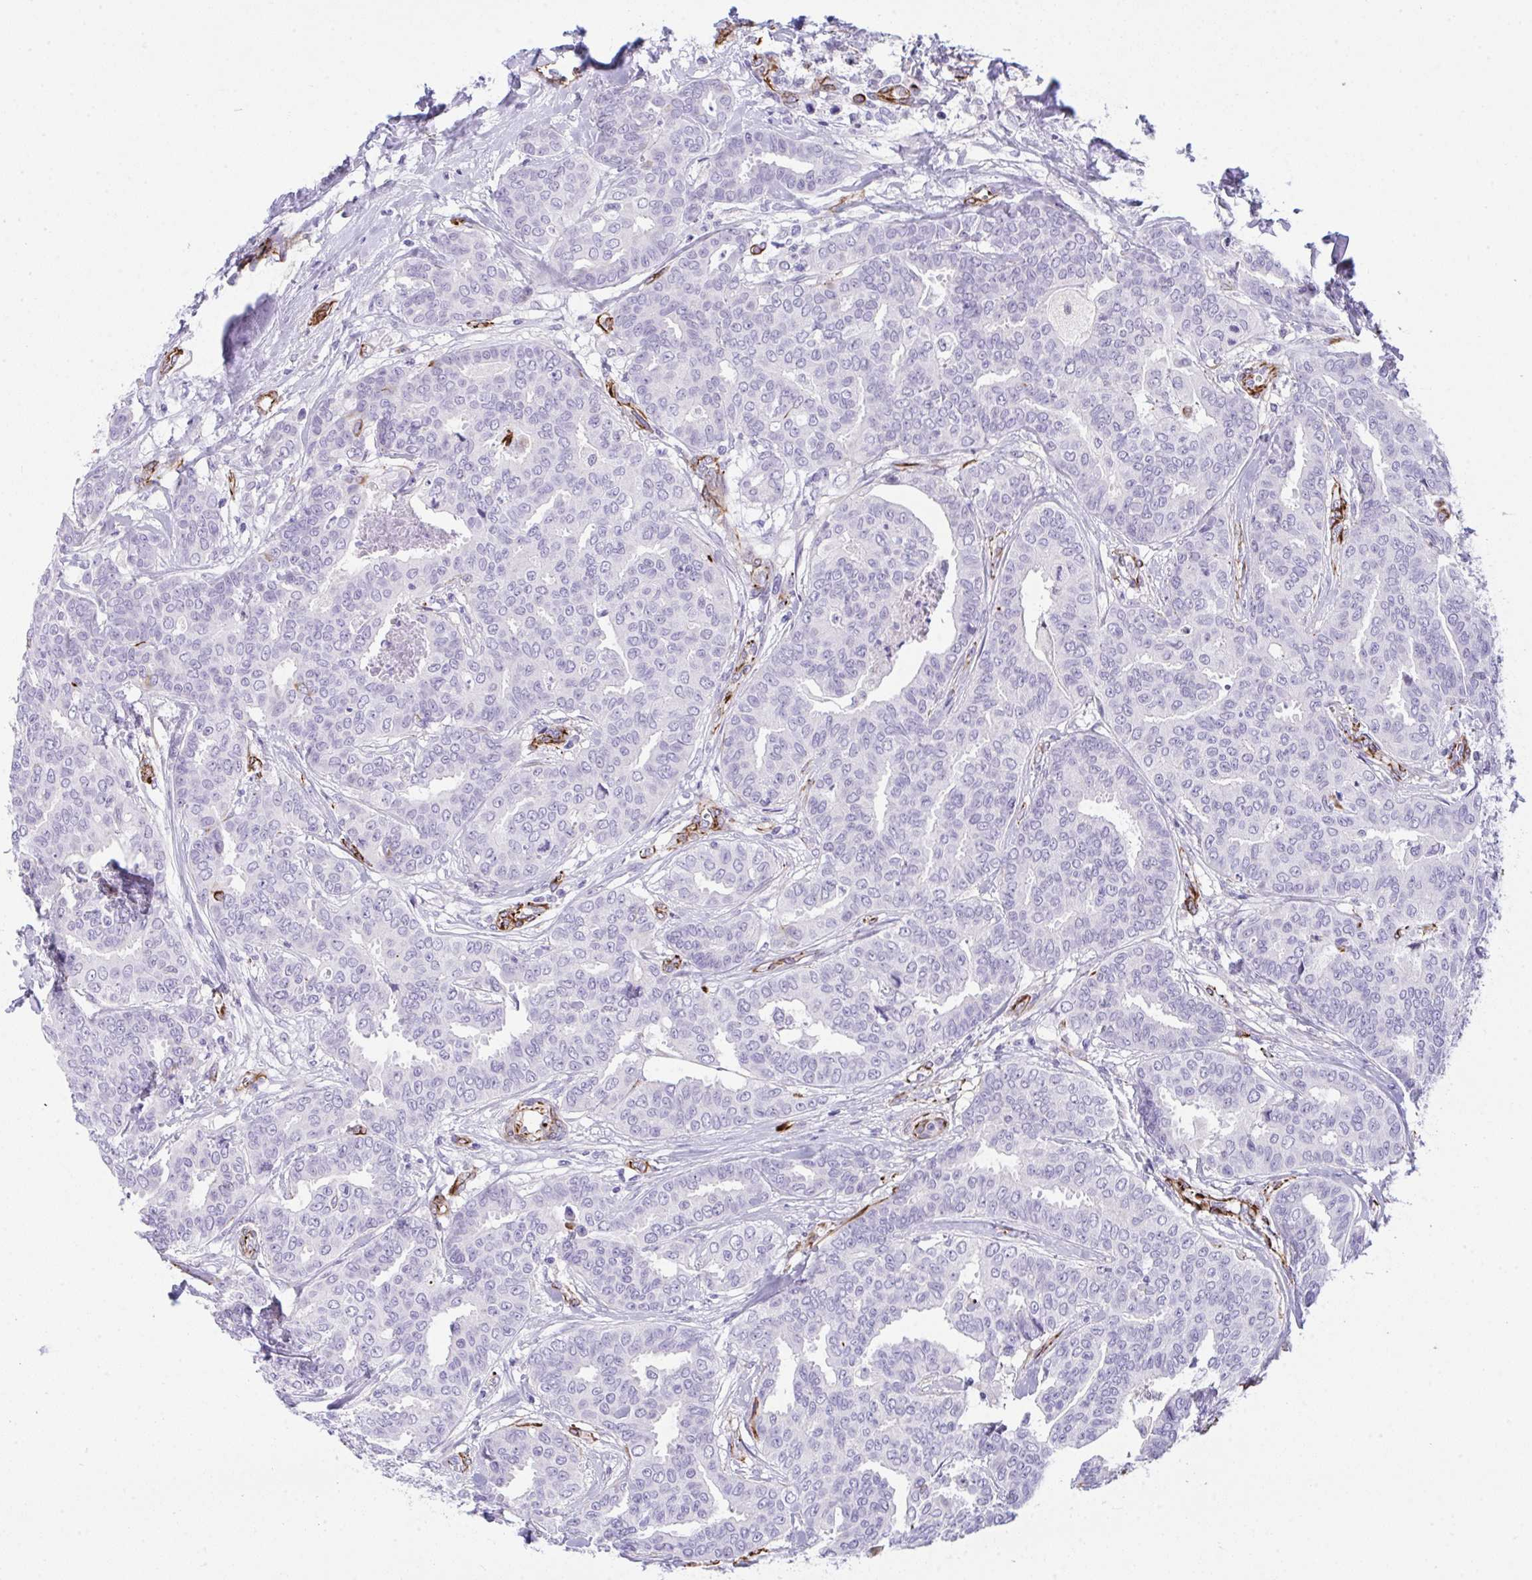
{"staining": {"intensity": "negative", "quantity": "none", "location": "none"}, "tissue": "breast cancer", "cell_type": "Tumor cells", "image_type": "cancer", "snomed": [{"axis": "morphology", "description": "Duct carcinoma"}, {"axis": "topography", "description": "Breast"}], "caption": "IHC image of human intraductal carcinoma (breast) stained for a protein (brown), which shows no positivity in tumor cells. (Brightfield microscopy of DAB (3,3'-diaminobenzidine) IHC at high magnification).", "gene": "SLC35B1", "patient": {"sex": "female", "age": 45}}